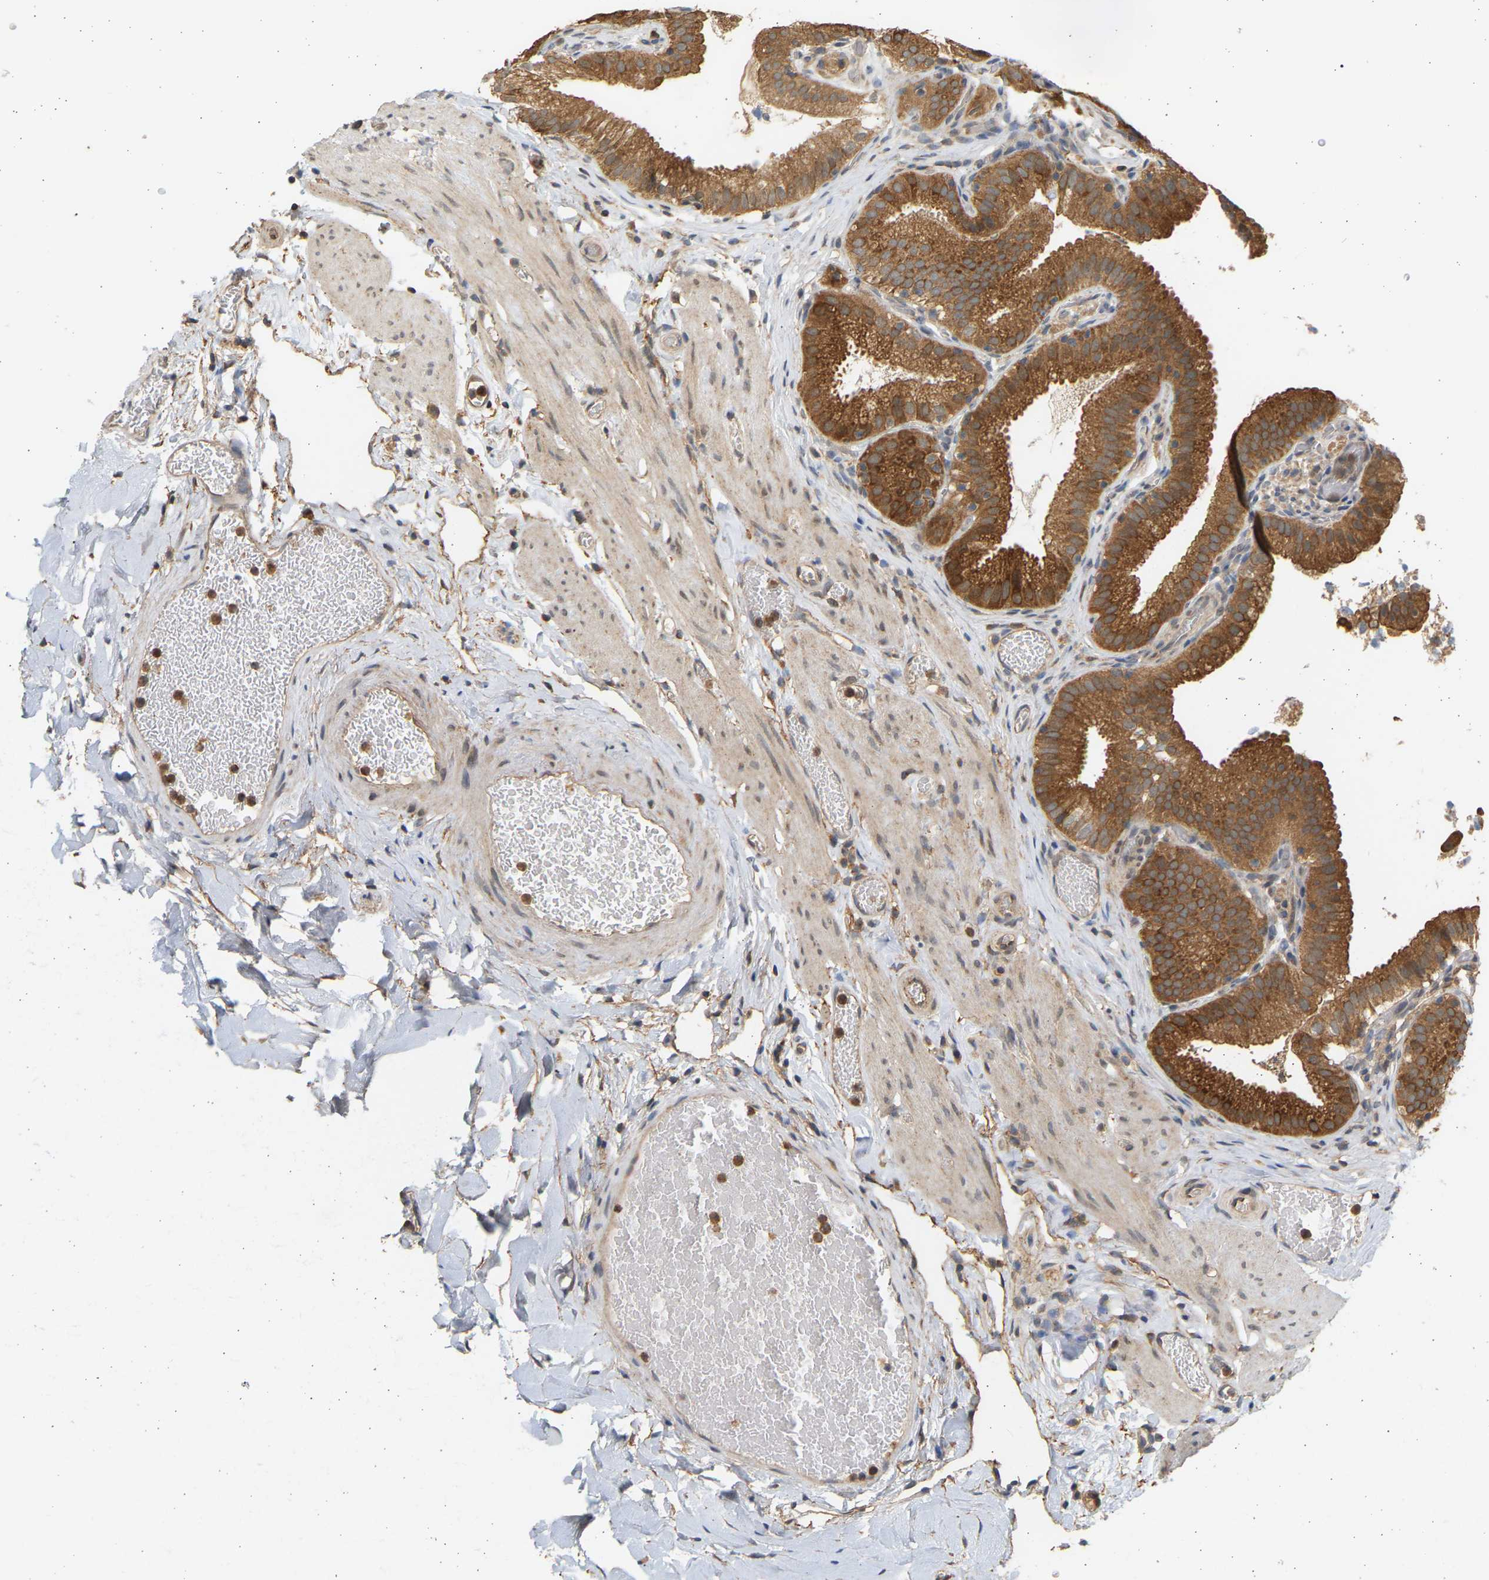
{"staining": {"intensity": "moderate", "quantity": ">75%", "location": "cytoplasmic/membranous"}, "tissue": "gallbladder", "cell_type": "Glandular cells", "image_type": "normal", "snomed": [{"axis": "morphology", "description": "Normal tissue, NOS"}, {"axis": "topography", "description": "Gallbladder"}], "caption": "Moderate cytoplasmic/membranous protein expression is present in approximately >75% of glandular cells in gallbladder.", "gene": "B4GALT6", "patient": {"sex": "male", "age": 54}}